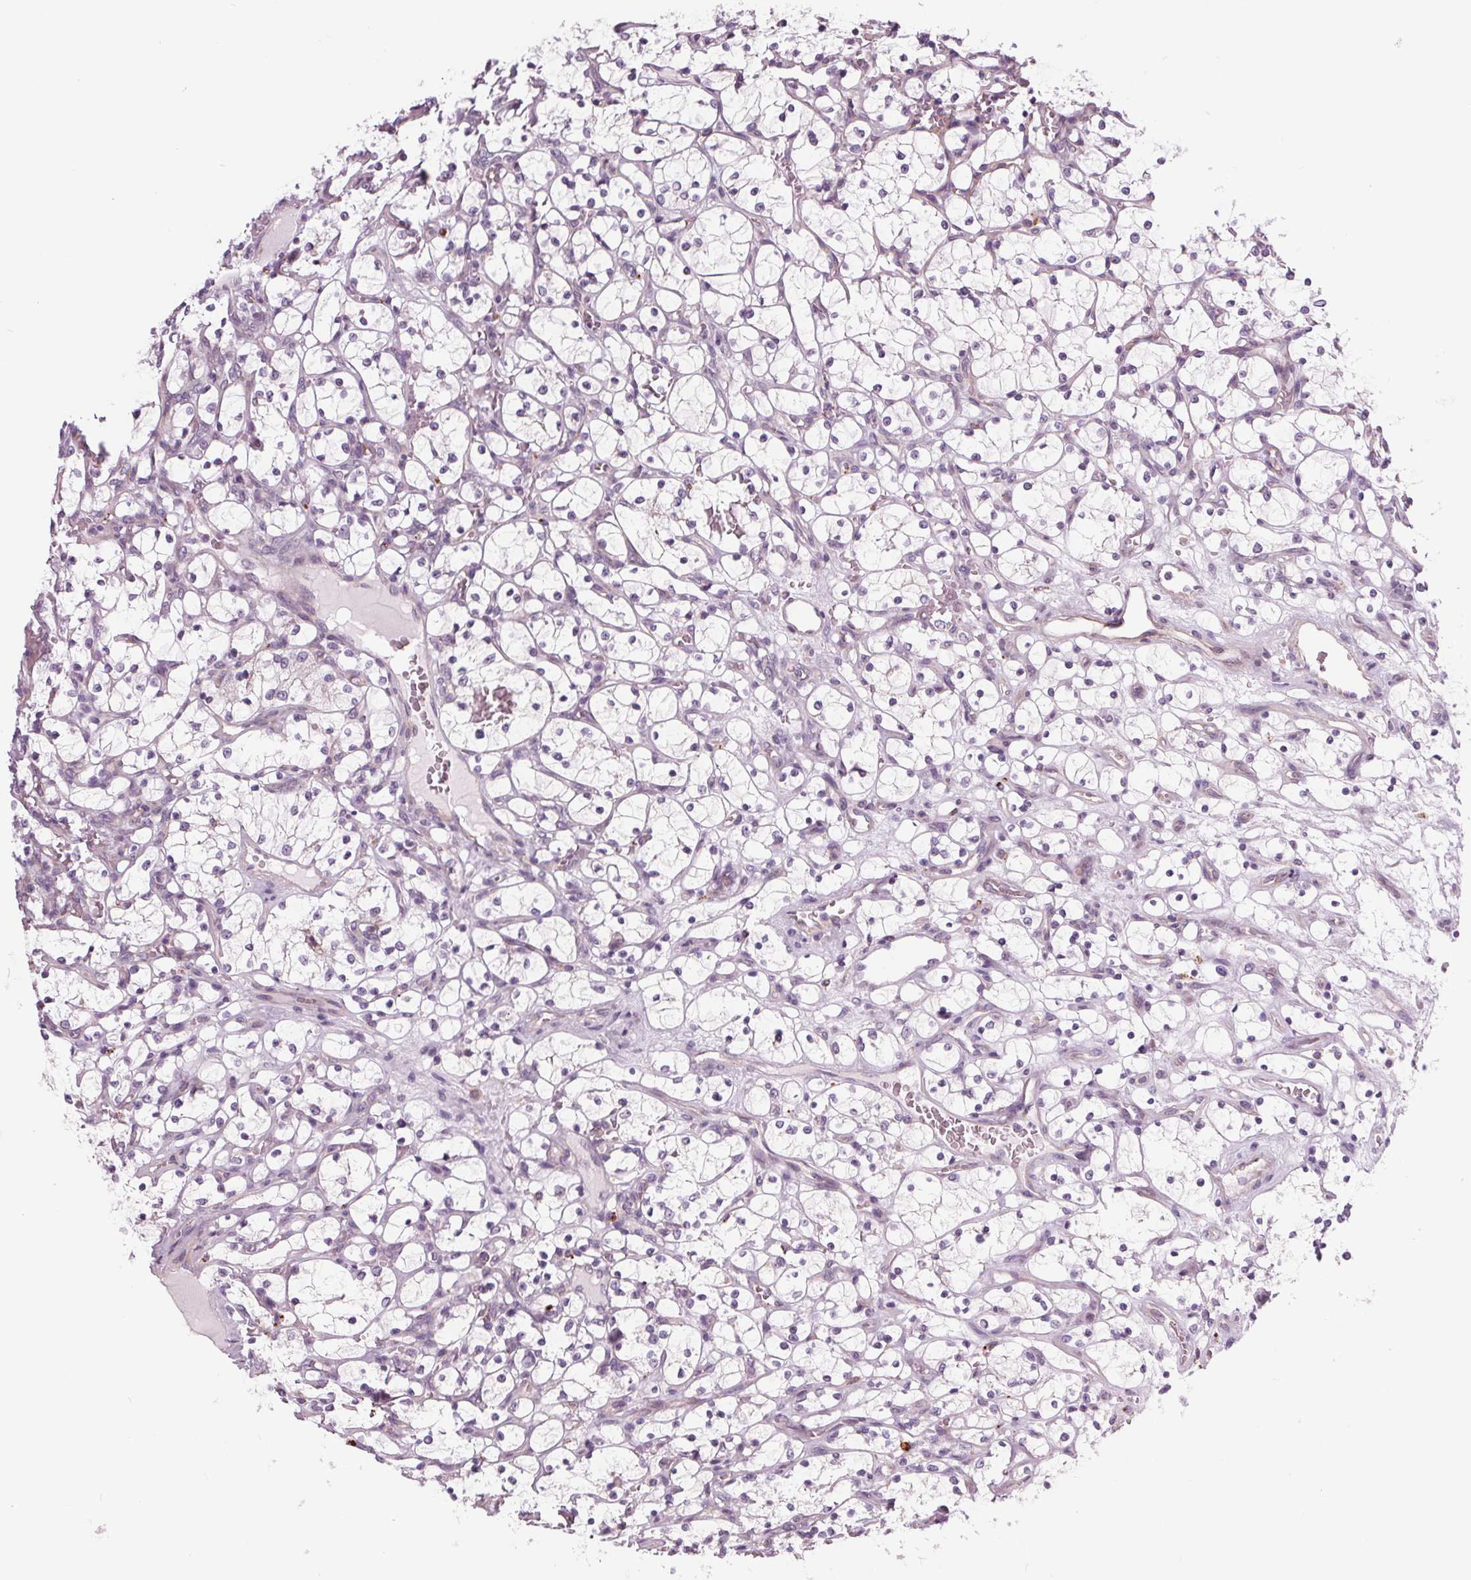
{"staining": {"intensity": "negative", "quantity": "none", "location": "none"}, "tissue": "renal cancer", "cell_type": "Tumor cells", "image_type": "cancer", "snomed": [{"axis": "morphology", "description": "Adenocarcinoma, NOS"}, {"axis": "topography", "description": "Kidney"}], "caption": "Tumor cells are negative for brown protein staining in renal cancer (adenocarcinoma).", "gene": "SAMD5", "patient": {"sex": "female", "age": 69}}